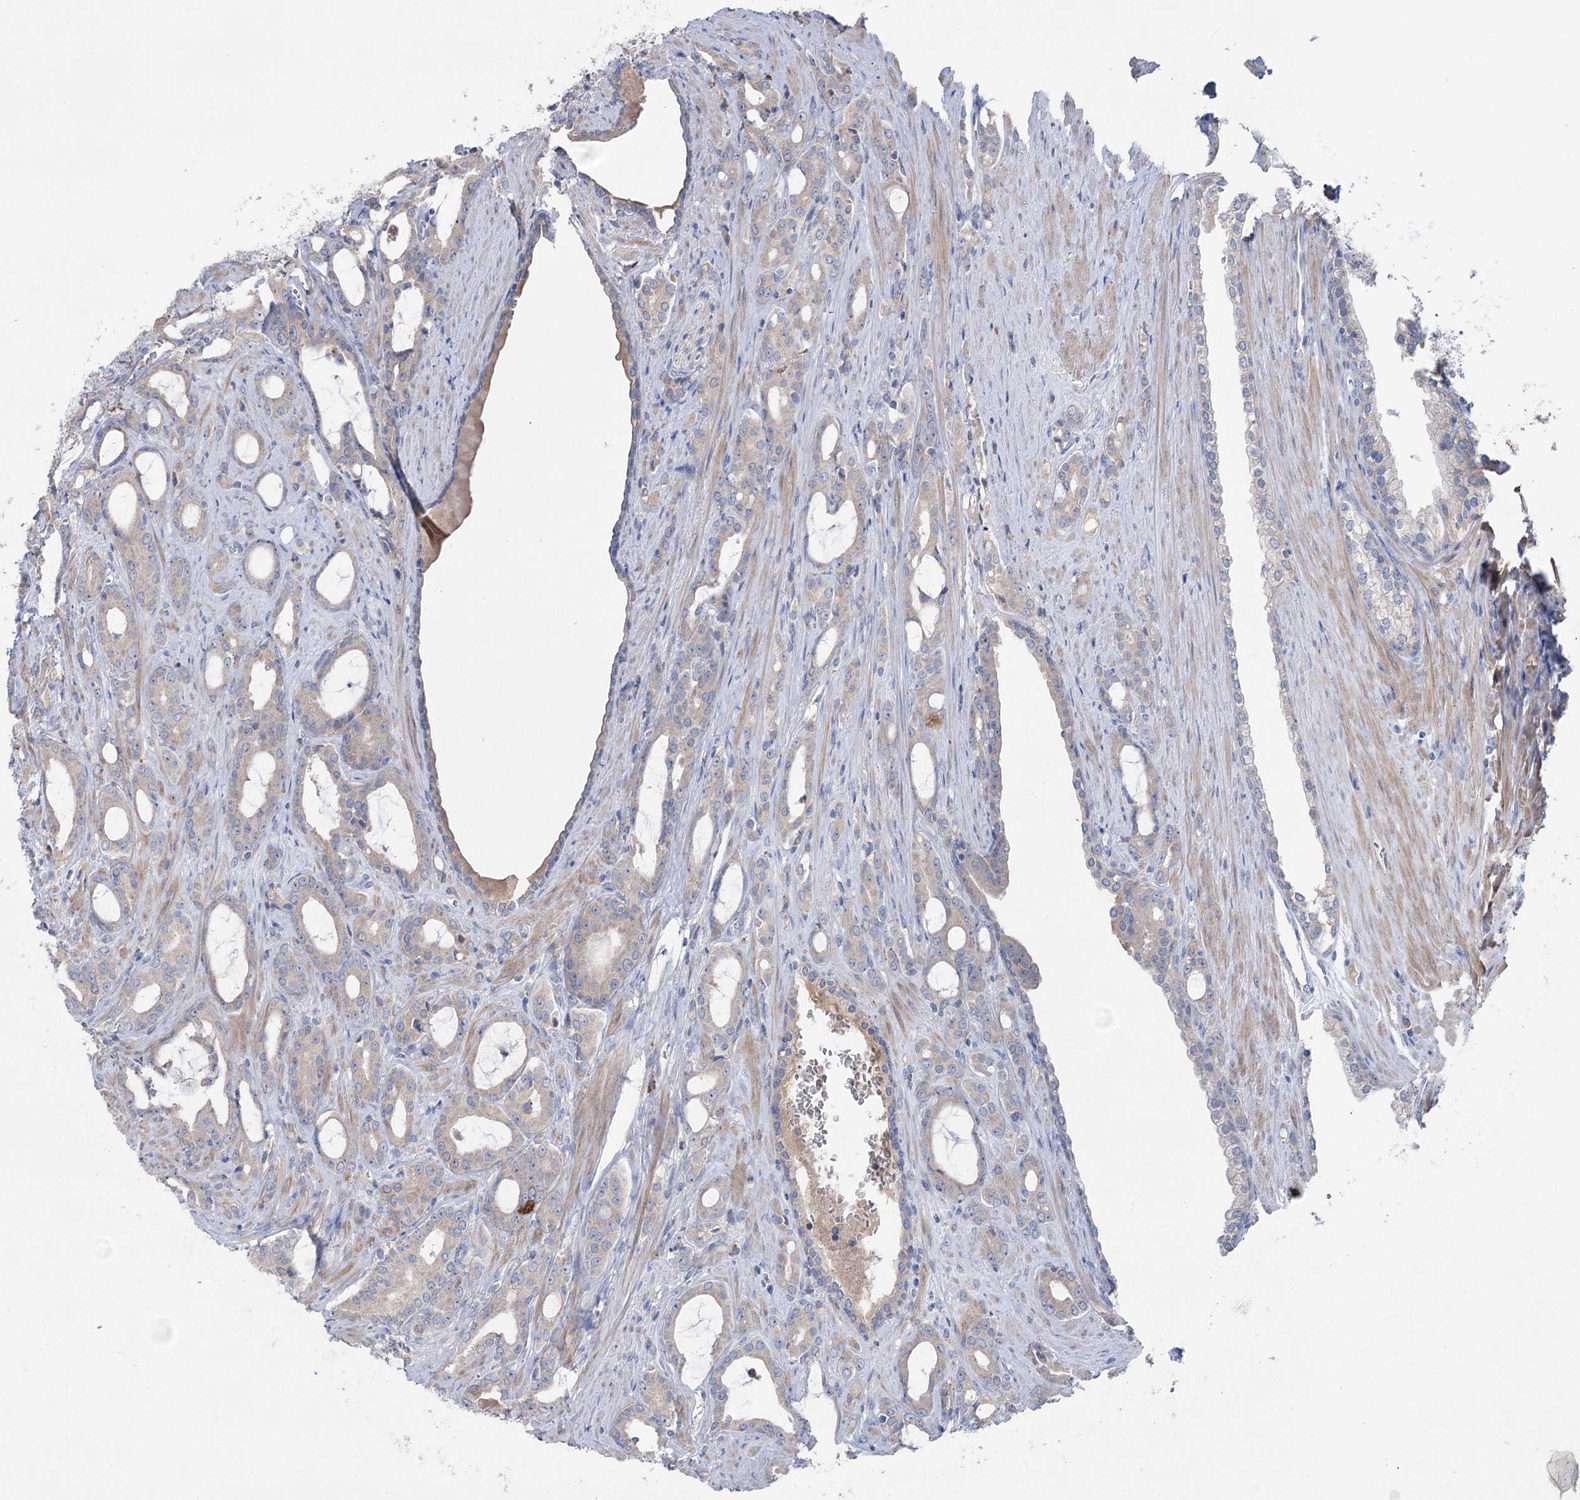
{"staining": {"intensity": "weak", "quantity": "<25%", "location": "cytoplasmic/membranous"}, "tissue": "prostate cancer", "cell_type": "Tumor cells", "image_type": "cancer", "snomed": [{"axis": "morphology", "description": "Adenocarcinoma, High grade"}, {"axis": "topography", "description": "Prostate"}], "caption": "This is an immunohistochemistry (IHC) histopathology image of human adenocarcinoma (high-grade) (prostate). There is no positivity in tumor cells.", "gene": "MTCH2", "patient": {"sex": "male", "age": 72}}